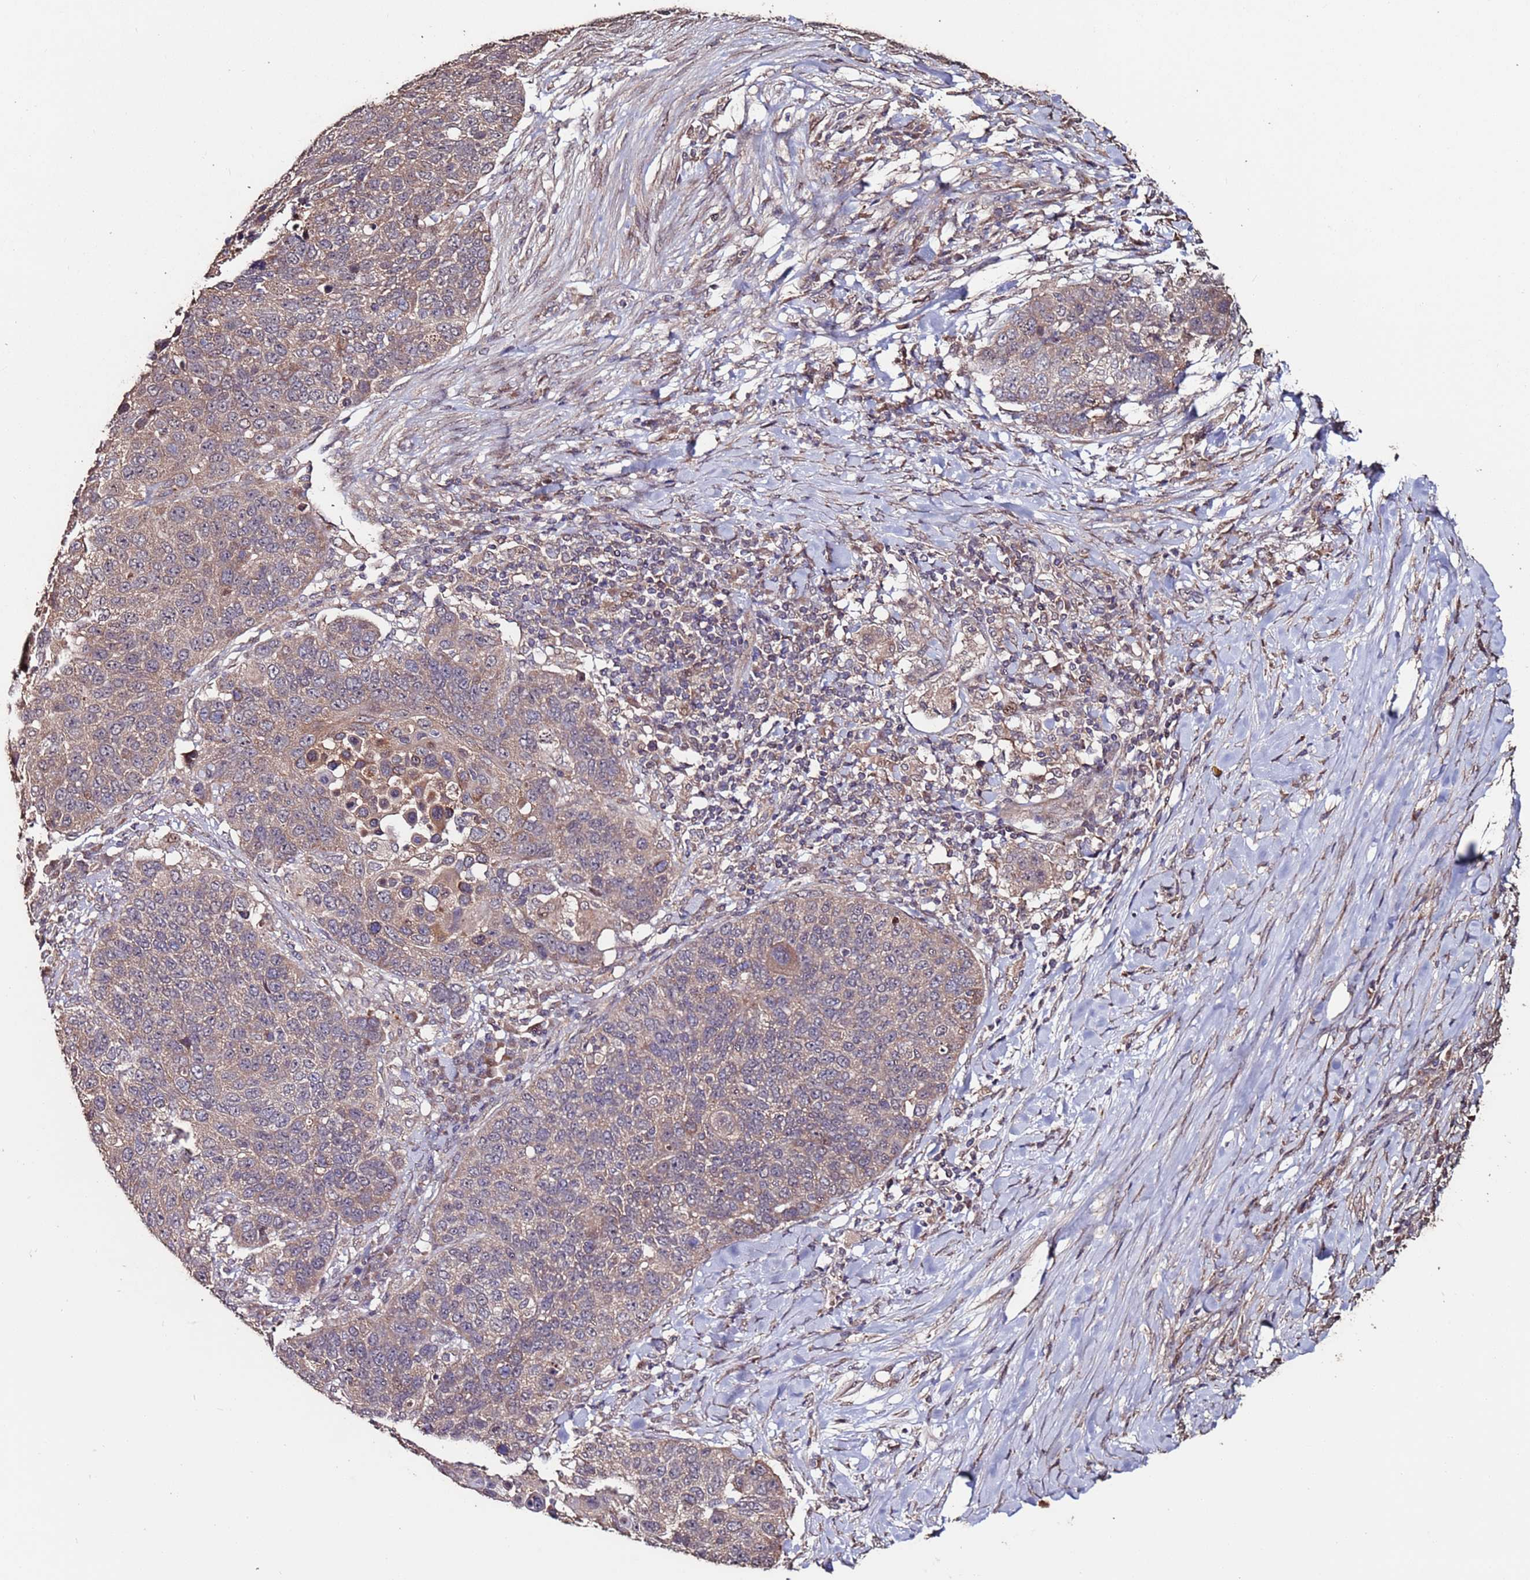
{"staining": {"intensity": "weak", "quantity": "25%-75%", "location": "cytoplasmic/membranous"}, "tissue": "lung cancer", "cell_type": "Tumor cells", "image_type": "cancer", "snomed": [{"axis": "morphology", "description": "Normal tissue, NOS"}, {"axis": "morphology", "description": "Squamous cell carcinoma, NOS"}, {"axis": "topography", "description": "Lymph node"}, {"axis": "topography", "description": "Lung"}], "caption": "Lung squamous cell carcinoma was stained to show a protein in brown. There is low levels of weak cytoplasmic/membranous expression in about 25%-75% of tumor cells.", "gene": "PRR7", "patient": {"sex": "male", "age": 66}}